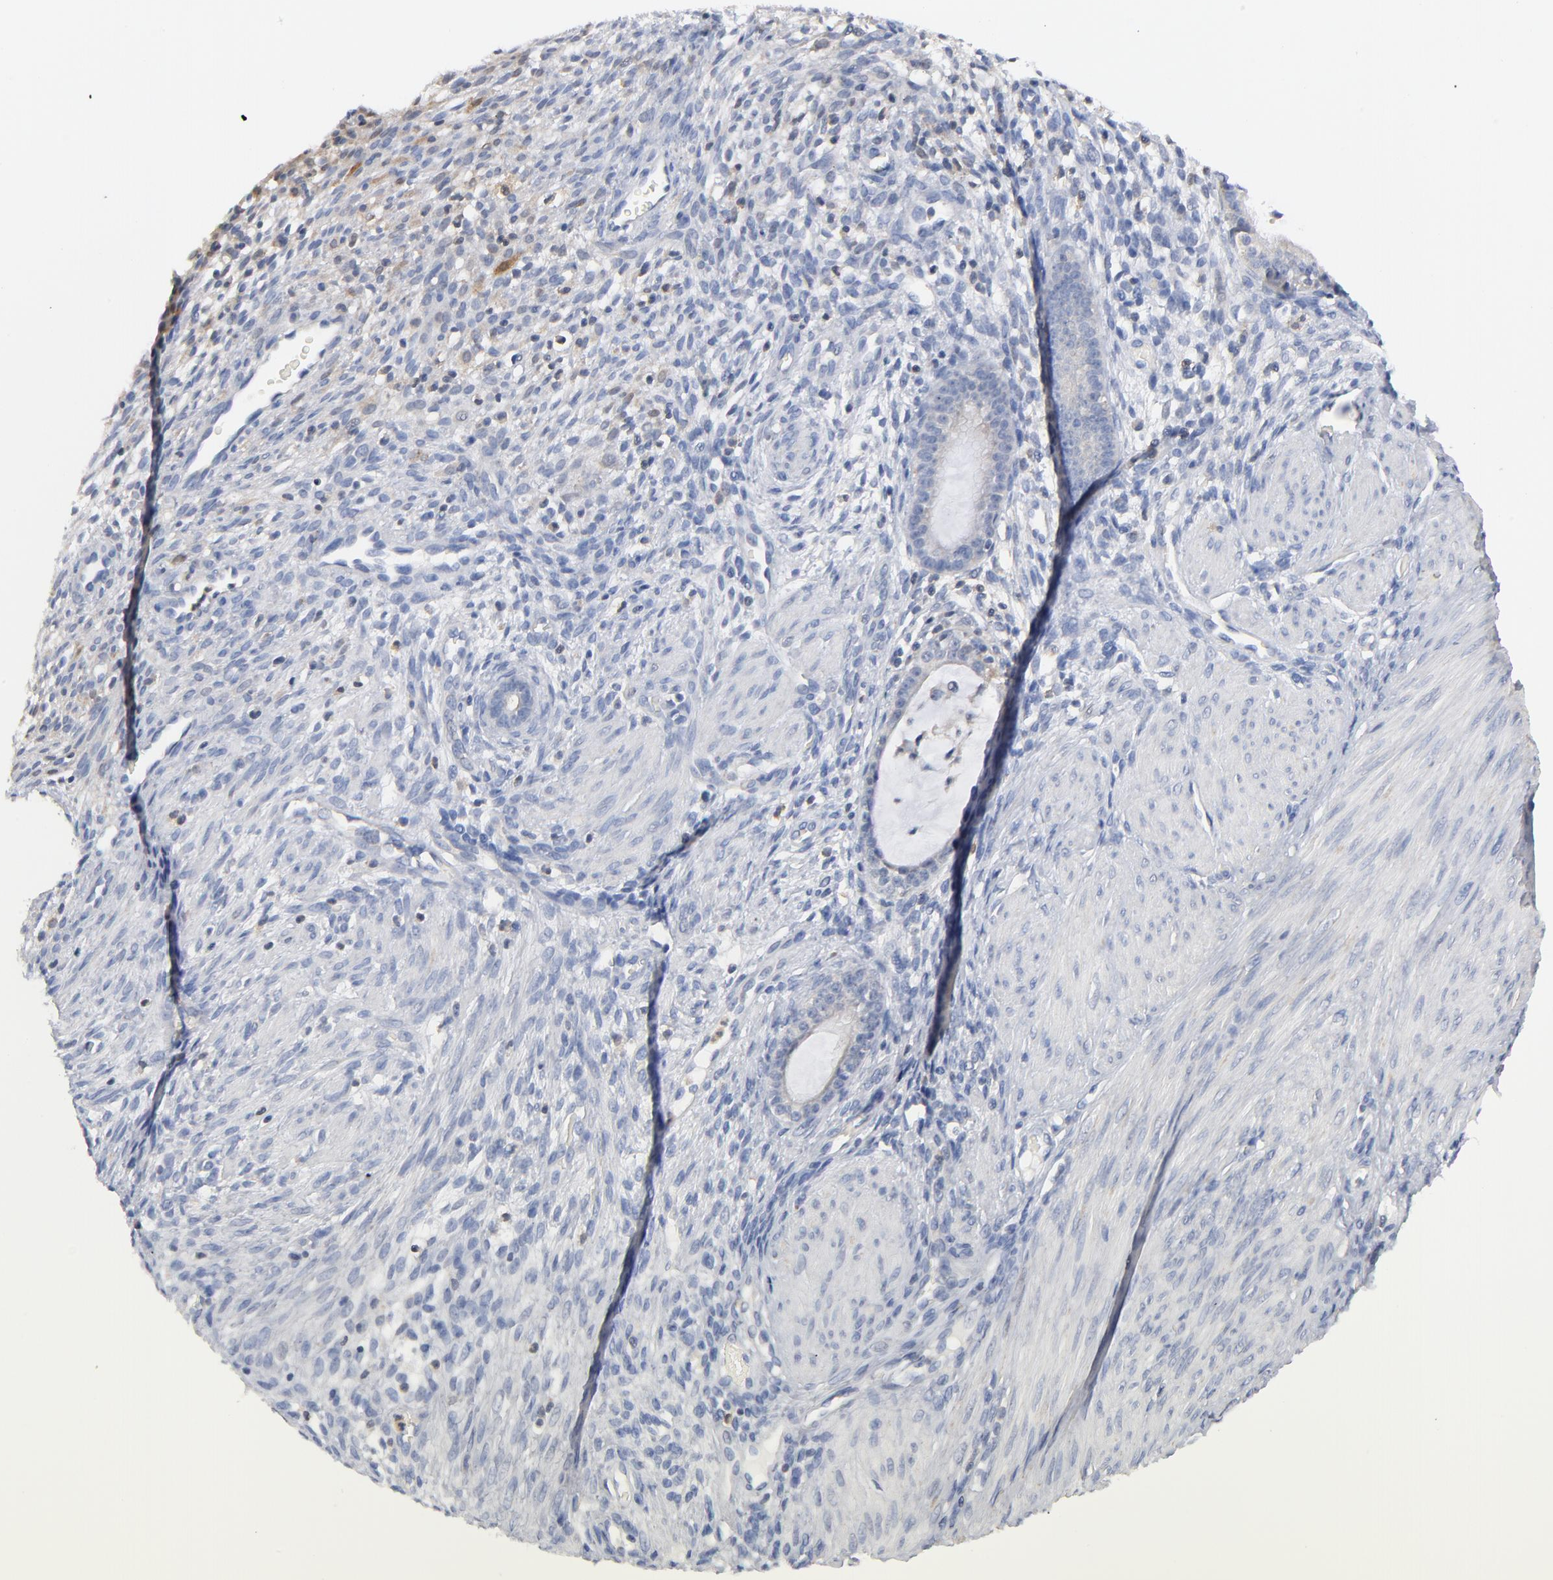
{"staining": {"intensity": "weak", "quantity": "<25%", "location": "cytoplasmic/membranous"}, "tissue": "endometrium", "cell_type": "Cells in endometrial stroma", "image_type": "normal", "snomed": [{"axis": "morphology", "description": "Normal tissue, NOS"}, {"axis": "topography", "description": "Endometrium"}], "caption": "Immunohistochemistry micrograph of normal endometrium stained for a protein (brown), which shows no staining in cells in endometrial stroma.", "gene": "CAB39L", "patient": {"sex": "female", "age": 72}}